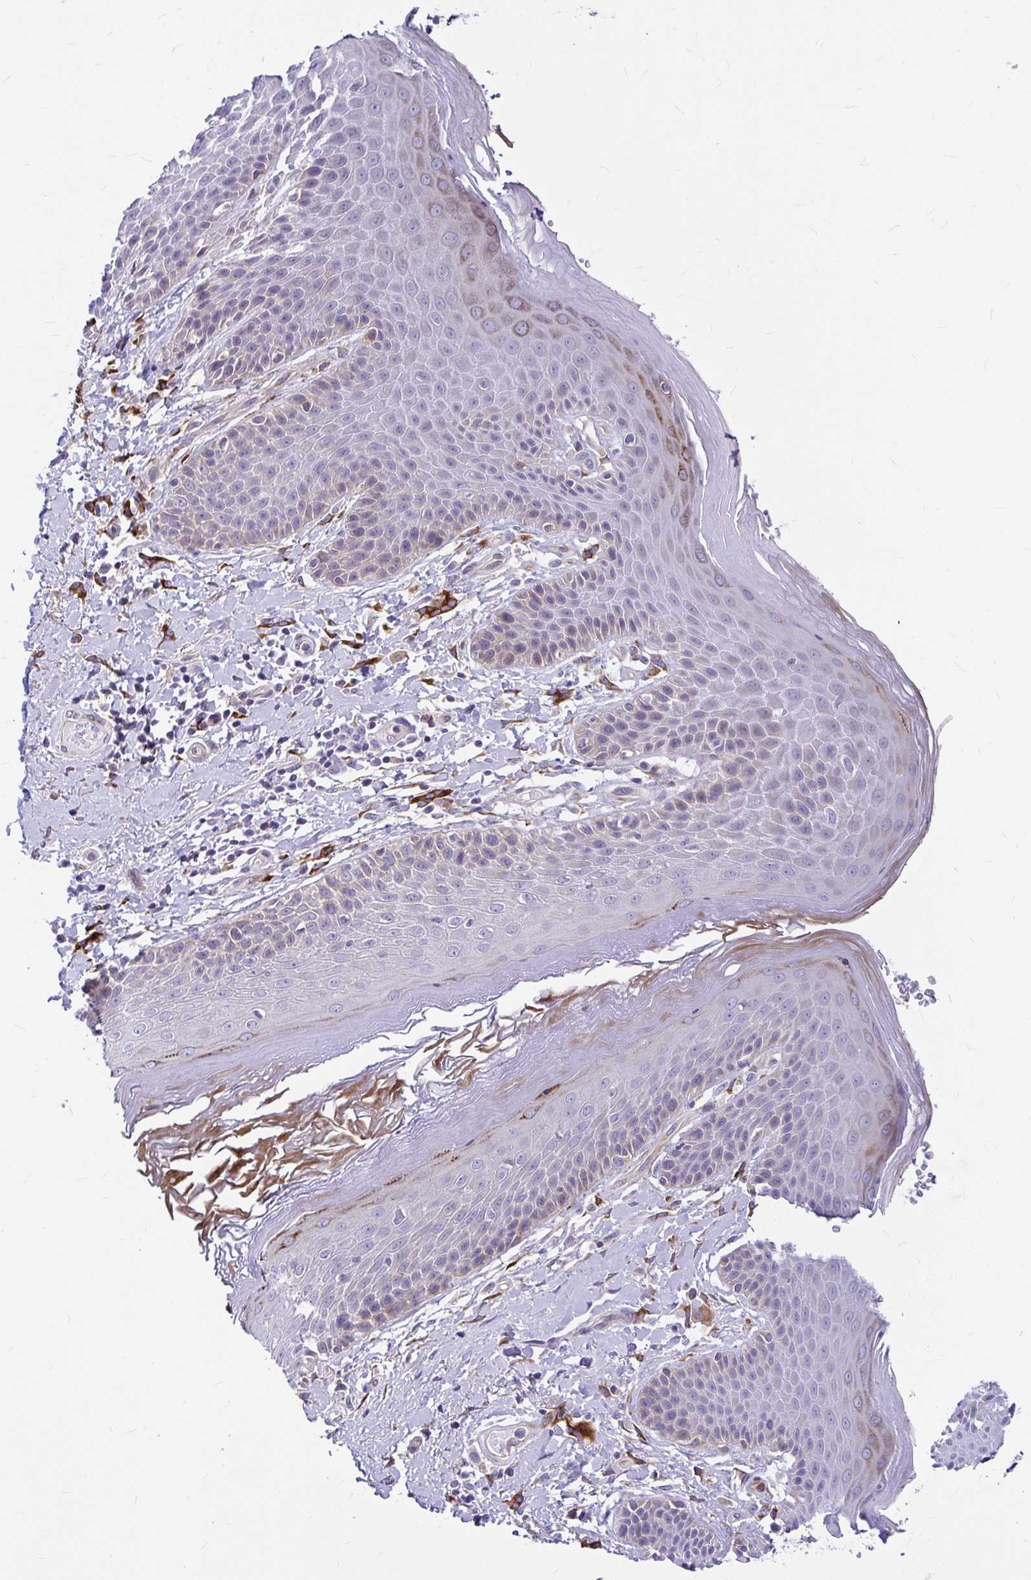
{"staining": {"intensity": "strong", "quantity": "<25%", "location": "cytoplasmic/membranous"}, "tissue": "skin", "cell_type": "Epidermal cells", "image_type": "normal", "snomed": [{"axis": "morphology", "description": "Normal tissue, NOS"}, {"axis": "topography", "description": "Anal"}, {"axis": "topography", "description": "Peripheral nerve tissue"}], "caption": "Epidermal cells exhibit medium levels of strong cytoplasmic/membranous expression in approximately <25% of cells in unremarkable human skin. (IHC, brightfield microscopy, high magnification).", "gene": "GABBR2", "patient": {"sex": "male", "age": 51}}